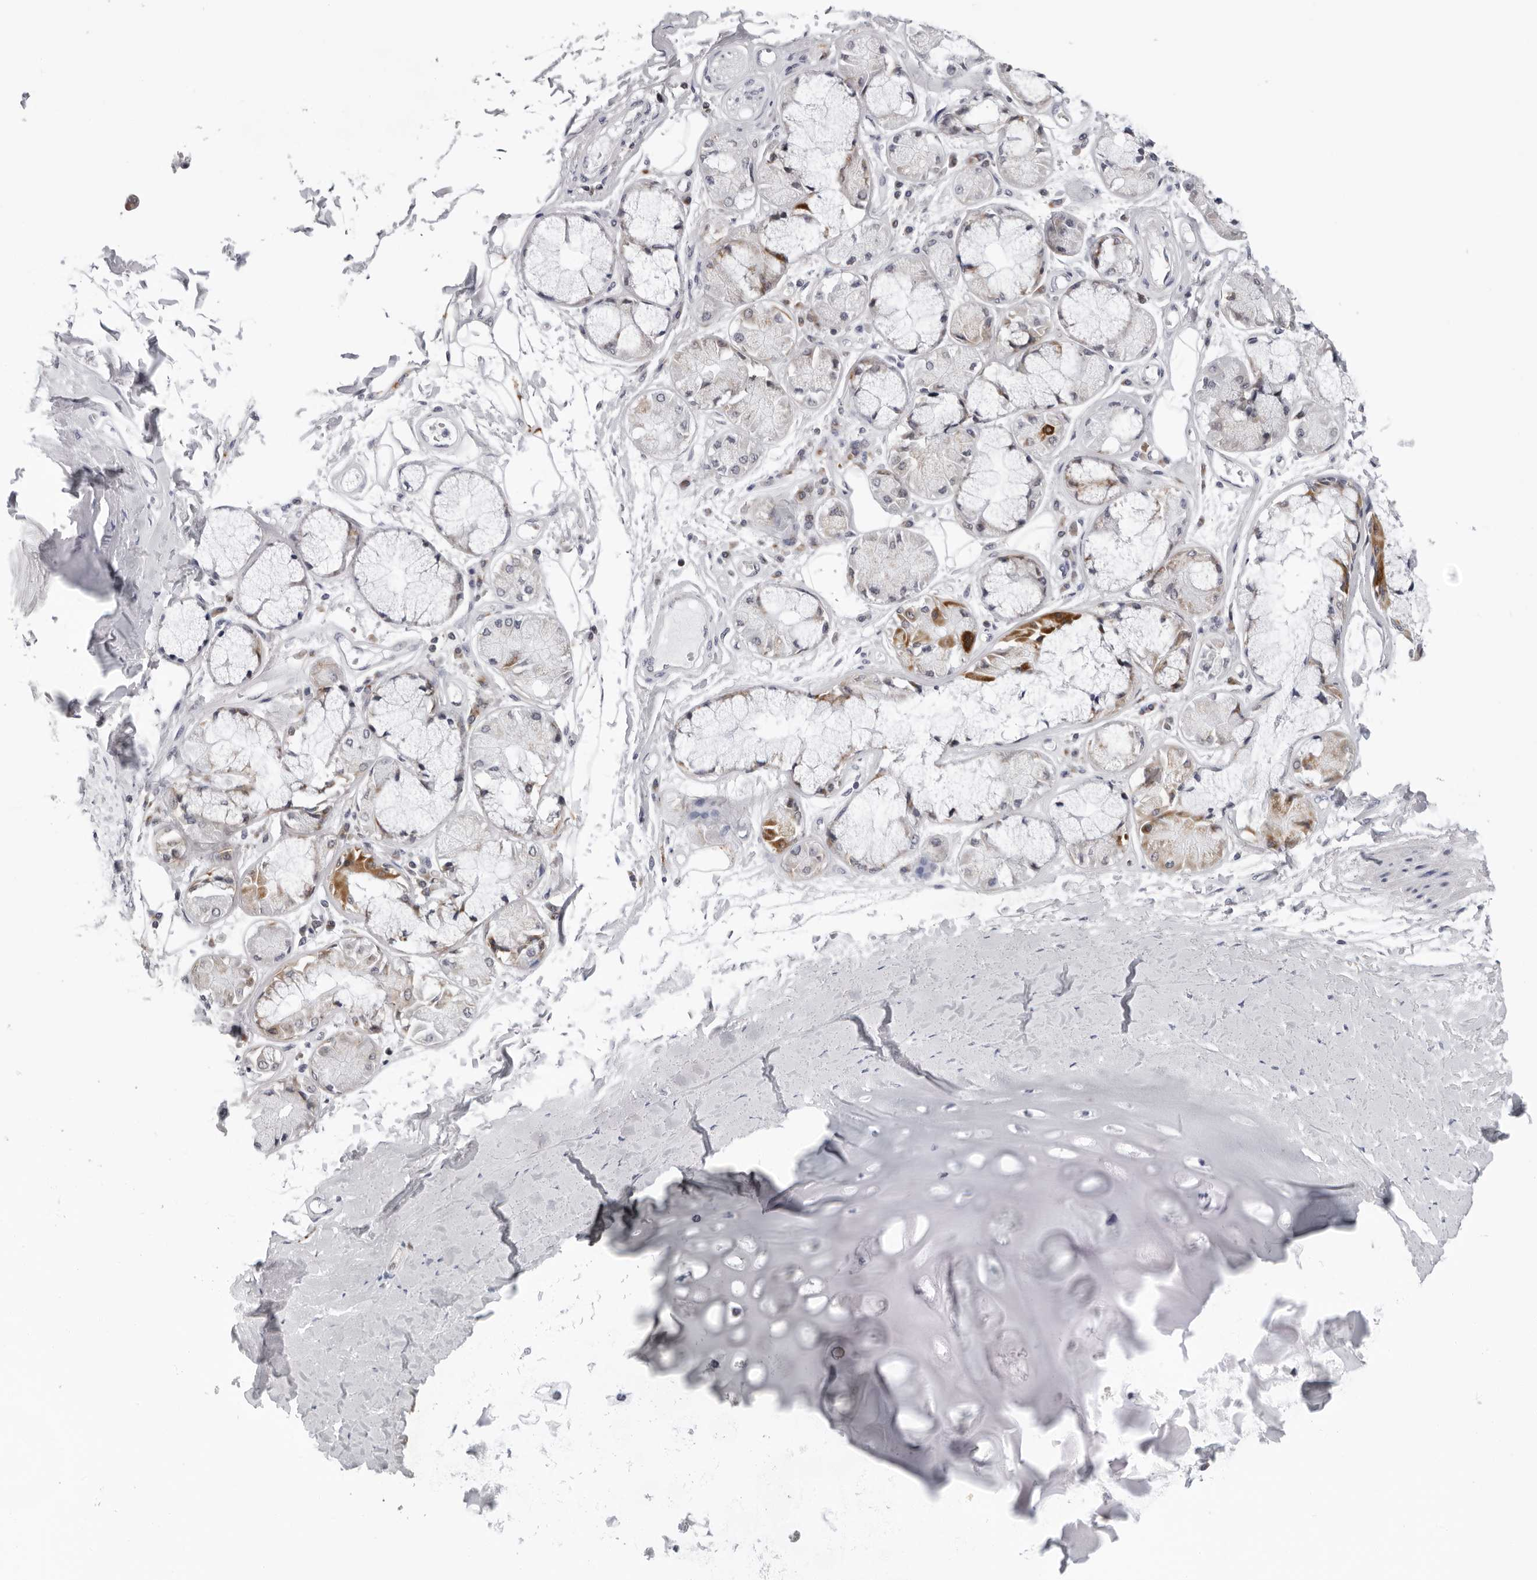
{"staining": {"intensity": "negative", "quantity": "none", "location": "none"}, "tissue": "adipose tissue", "cell_type": "Adipocytes", "image_type": "normal", "snomed": [{"axis": "morphology", "description": "Normal tissue, NOS"}, {"axis": "topography", "description": "Bronchus"}], "caption": "A high-resolution micrograph shows immunohistochemistry (IHC) staining of normal adipose tissue, which exhibits no significant expression in adipocytes.", "gene": "CPT2", "patient": {"sex": "male", "age": 66}}